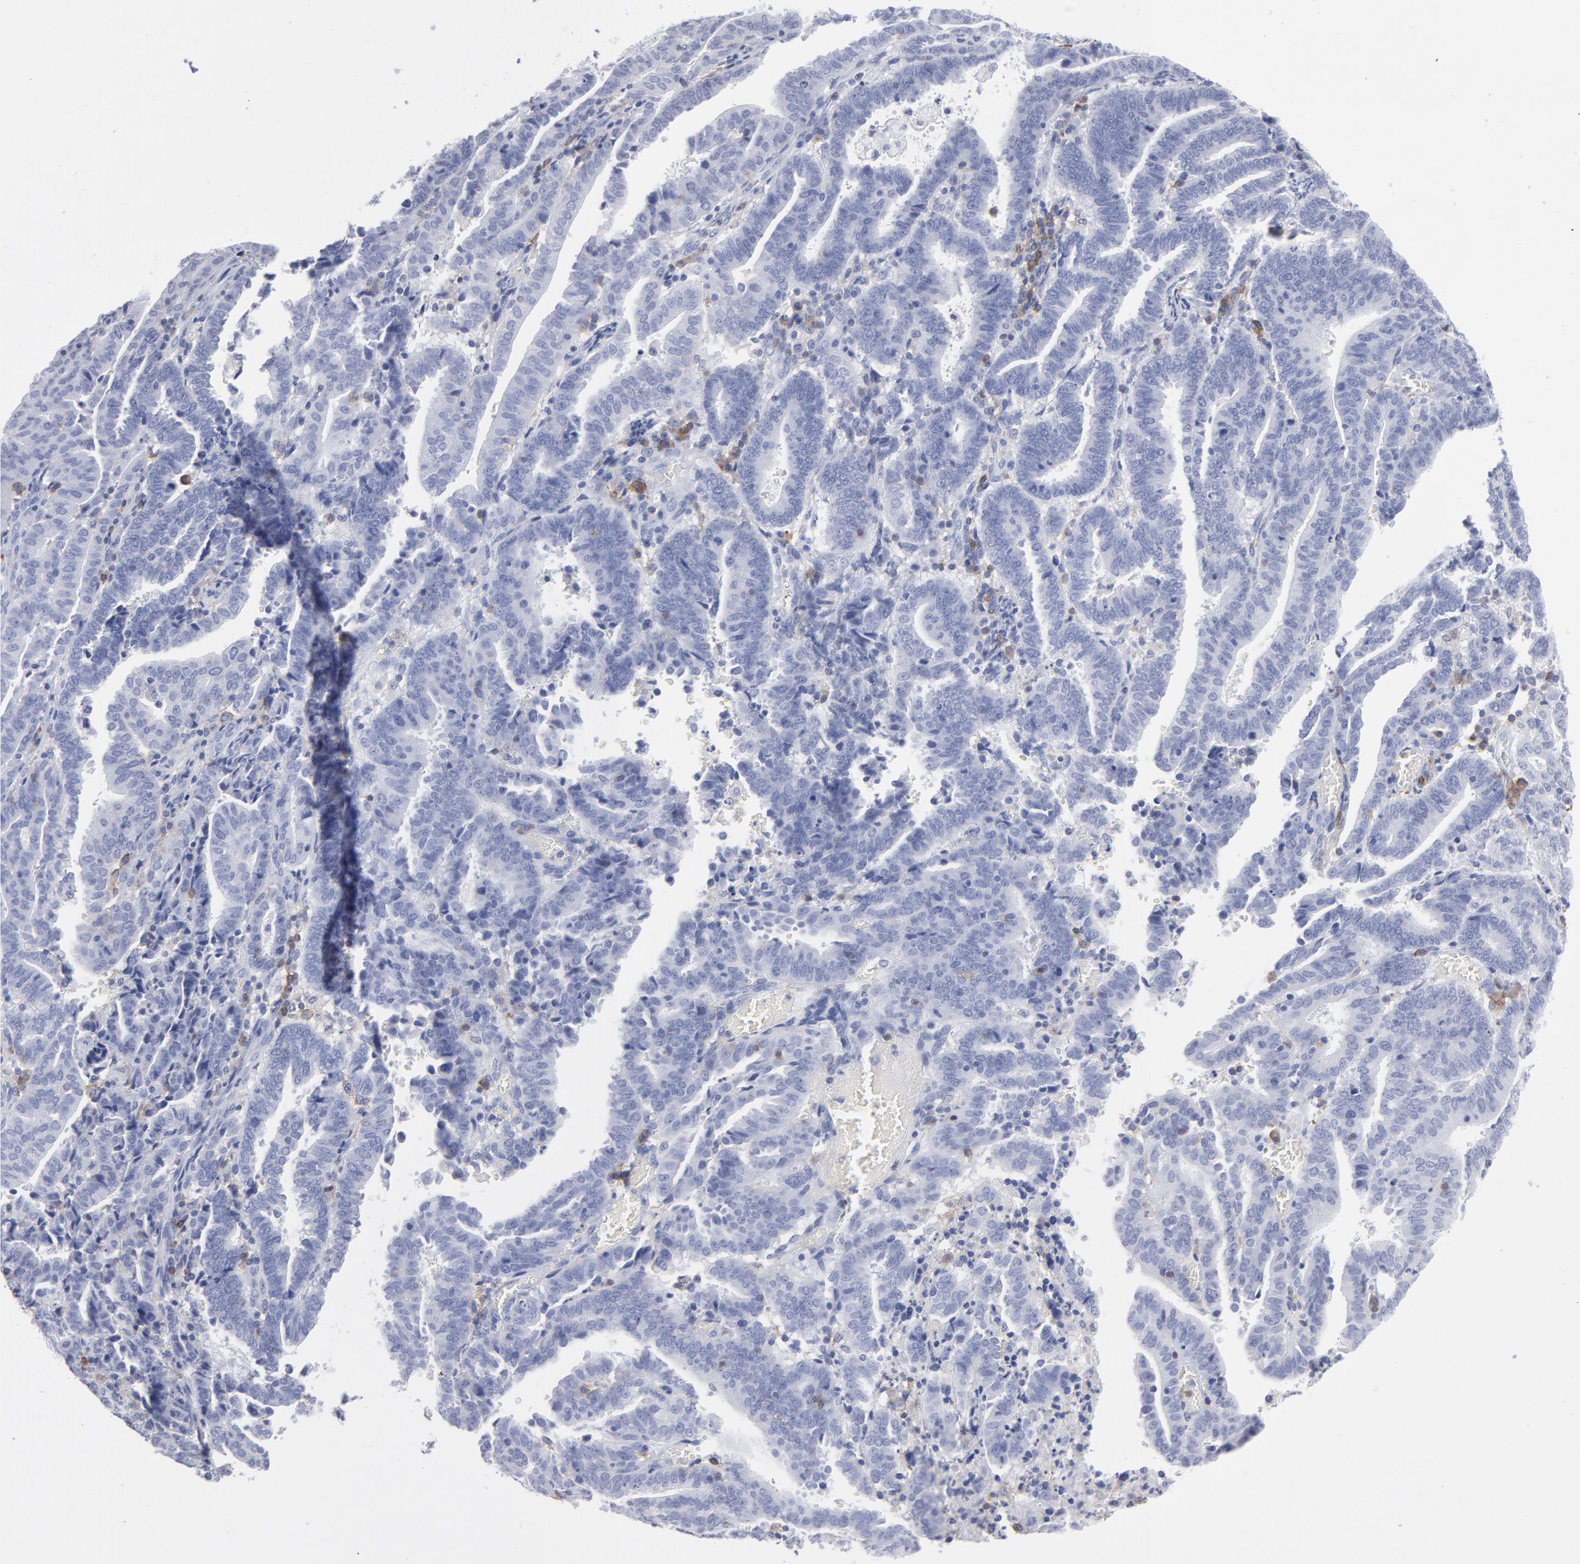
{"staining": {"intensity": "negative", "quantity": "none", "location": "none"}, "tissue": "endometrial cancer", "cell_type": "Tumor cells", "image_type": "cancer", "snomed": [{"axis": "morphology", "description": "Adenocarcinoma, NOS"}, {"axis": "topography", "description": "Uterus"}], "caption": "The photomicrograph exhibits no staining of tumor cells in adenocarcinoma (endometrial).", "gene": "LAT2", "patient": {"sex": "female", "age": 83}}